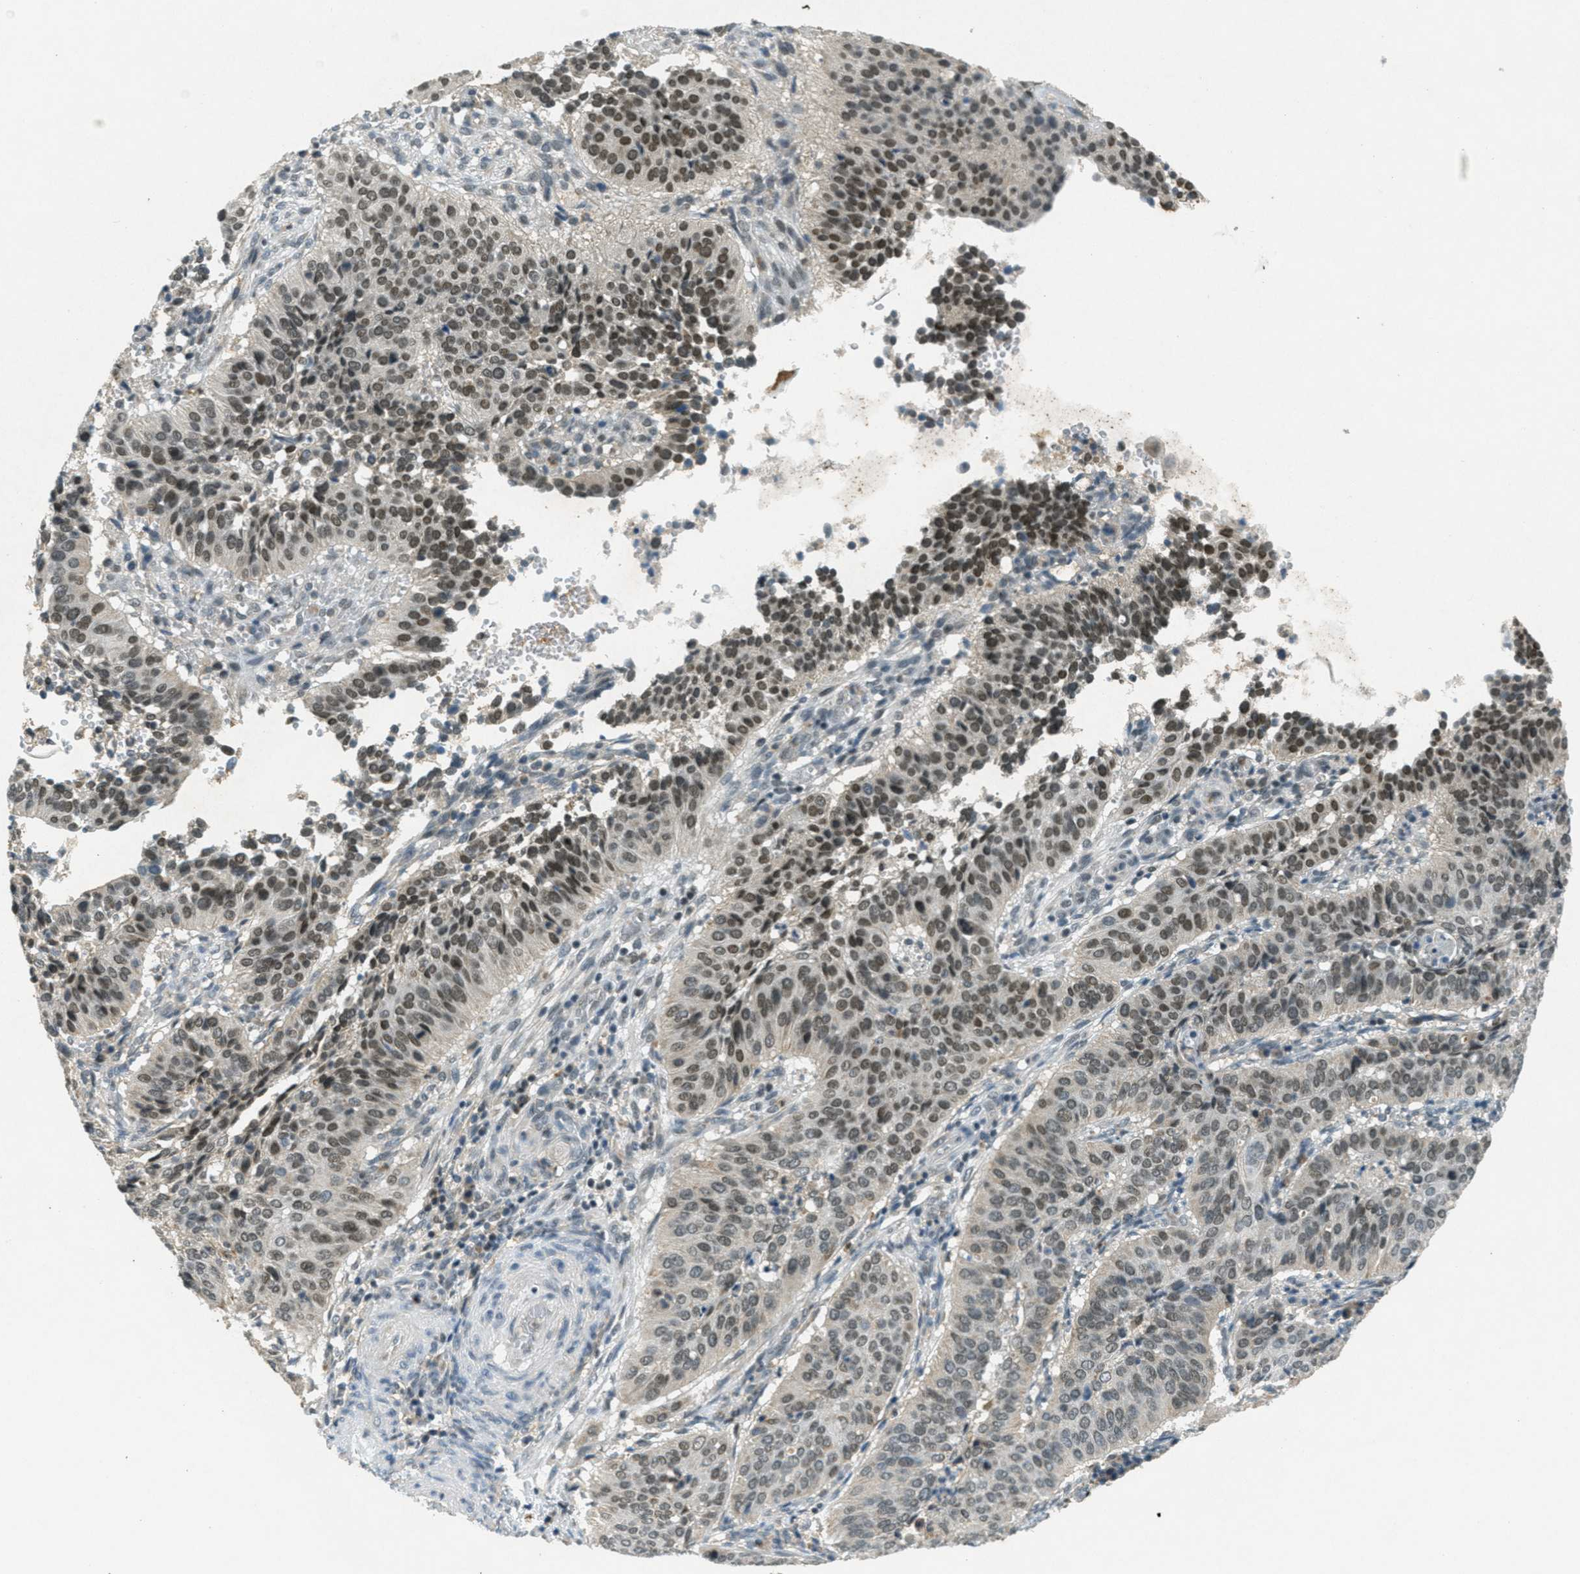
{"staining": {"intensity": "moderate", "quantity": ">75%", "location": "nuclear"}, "tissue": "cervical cancer", "cell_type": "Tumor cells", "image_type": "cancer", "snomed": [{"axis": "morphology", "description": "Normal tissue, NOS"}, {"axis": "morphology", "description": "Squamous cell carcinoma, NOS"}, {"axis": "topography", "description": "Cervix"}], "caption": "Cervical squamous cell carcinoma stained with a brown dye displays moderate nuclear positive expression in approximately >75% of tumor cells.", "gene": "TCF20", "patient": {"sex": "female", "age": 39}}